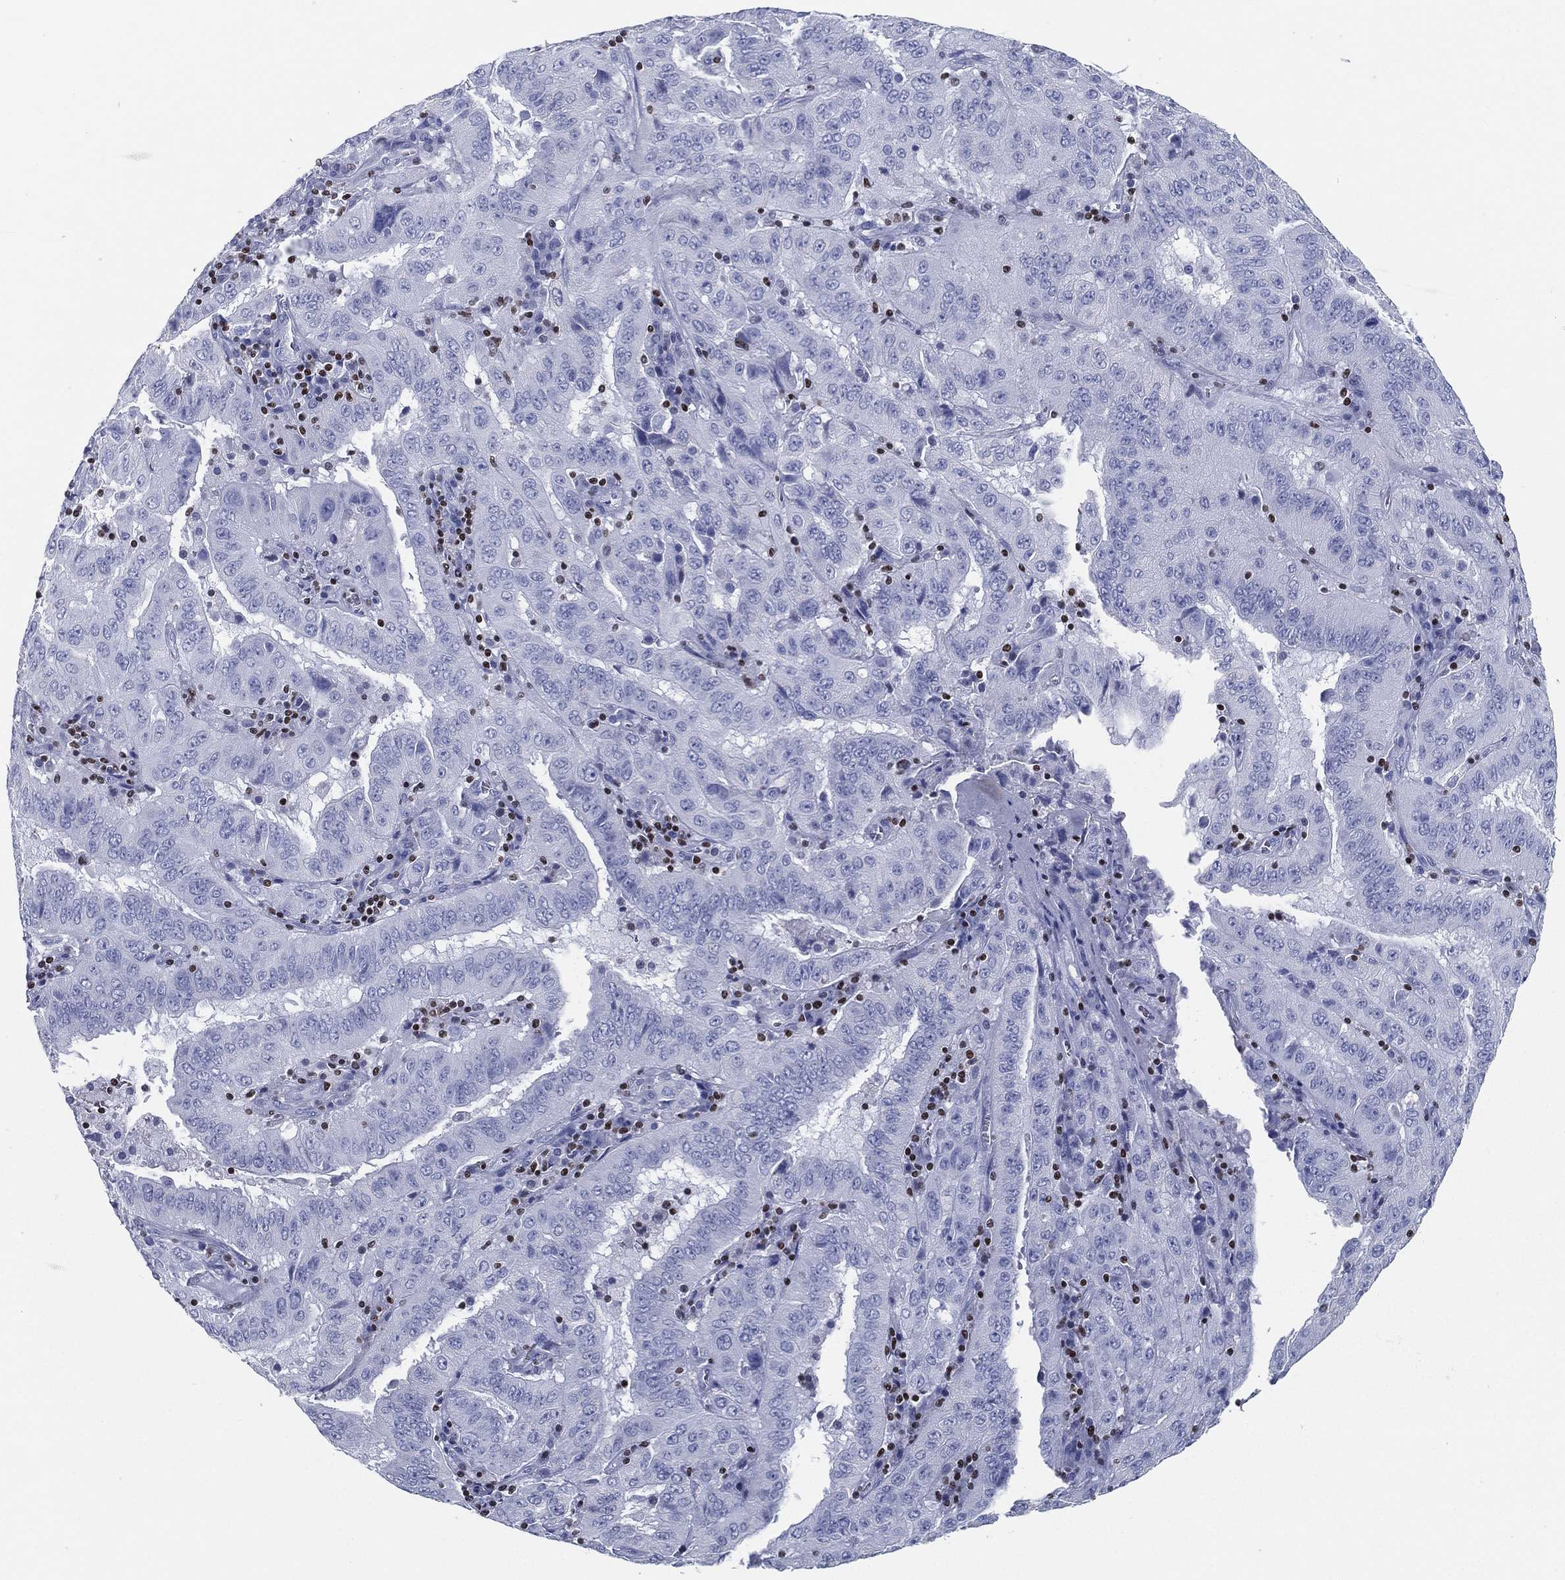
{"staining": {"intensity": "negative", "quantity": "none", "location": "none"}, "tissue": "pancreatic cancer", "cell_type": "Tumor cells", "image_type": "cancer", "snomed": [{"axis": "morphology", "description": "Adenocarcinoma, NOS"}, {"axis": "topography", "description": "Pancreas"}], "caption": "Immunohistochemistry of pancreatic cancer (adenocarcinoma) reveals no staining in tumor cells. (DAB (3,3'-diaminobenzidine) immunohistochemistry with hematoxylin counter stain).", "gene": "PYHIN1", "patient": {"sex": "male", "age": 63}}